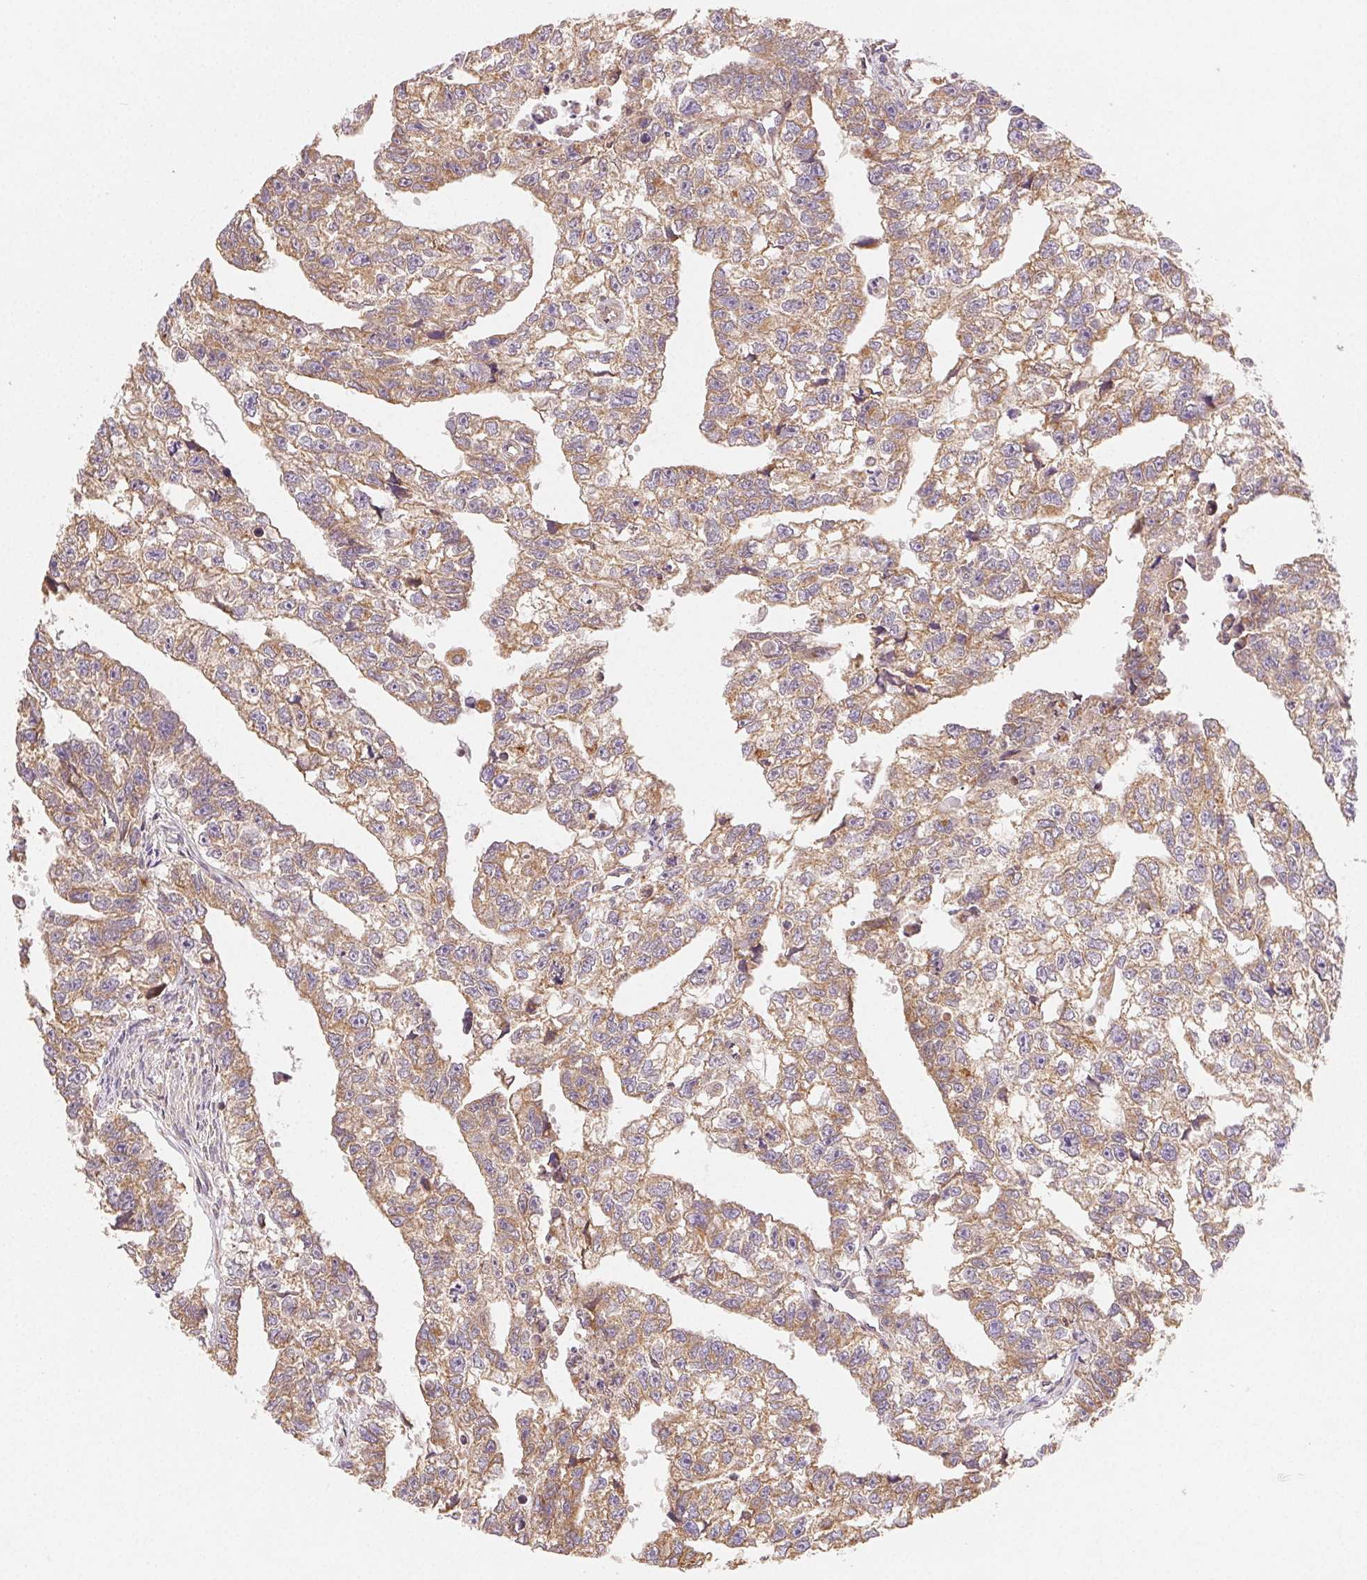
{"staining": {"intensity": "weak", "quantity": ">75%", "location": "cytoplasmic/membranous"}, "tissue": "testis cancer", "cell_type": "Tumor cells", "image_type": "cancer", "snomed": [{"axis": "morphology", "description": "Carcinoma, Embryonal, NOS"}, {"axis": "morphology", "description": "Teratoma, malignant, NOS"}, {"axis": "topography", "description": "Testis"}], "caption": "Testis embryonal carcinoma stained for a protein (brown) reveals weak cytoplasmic/membranous positive staining in about >75% of tumor cells.", "gene": "SEZ6L2", "patient": {"sex": "male", "age": 44}}